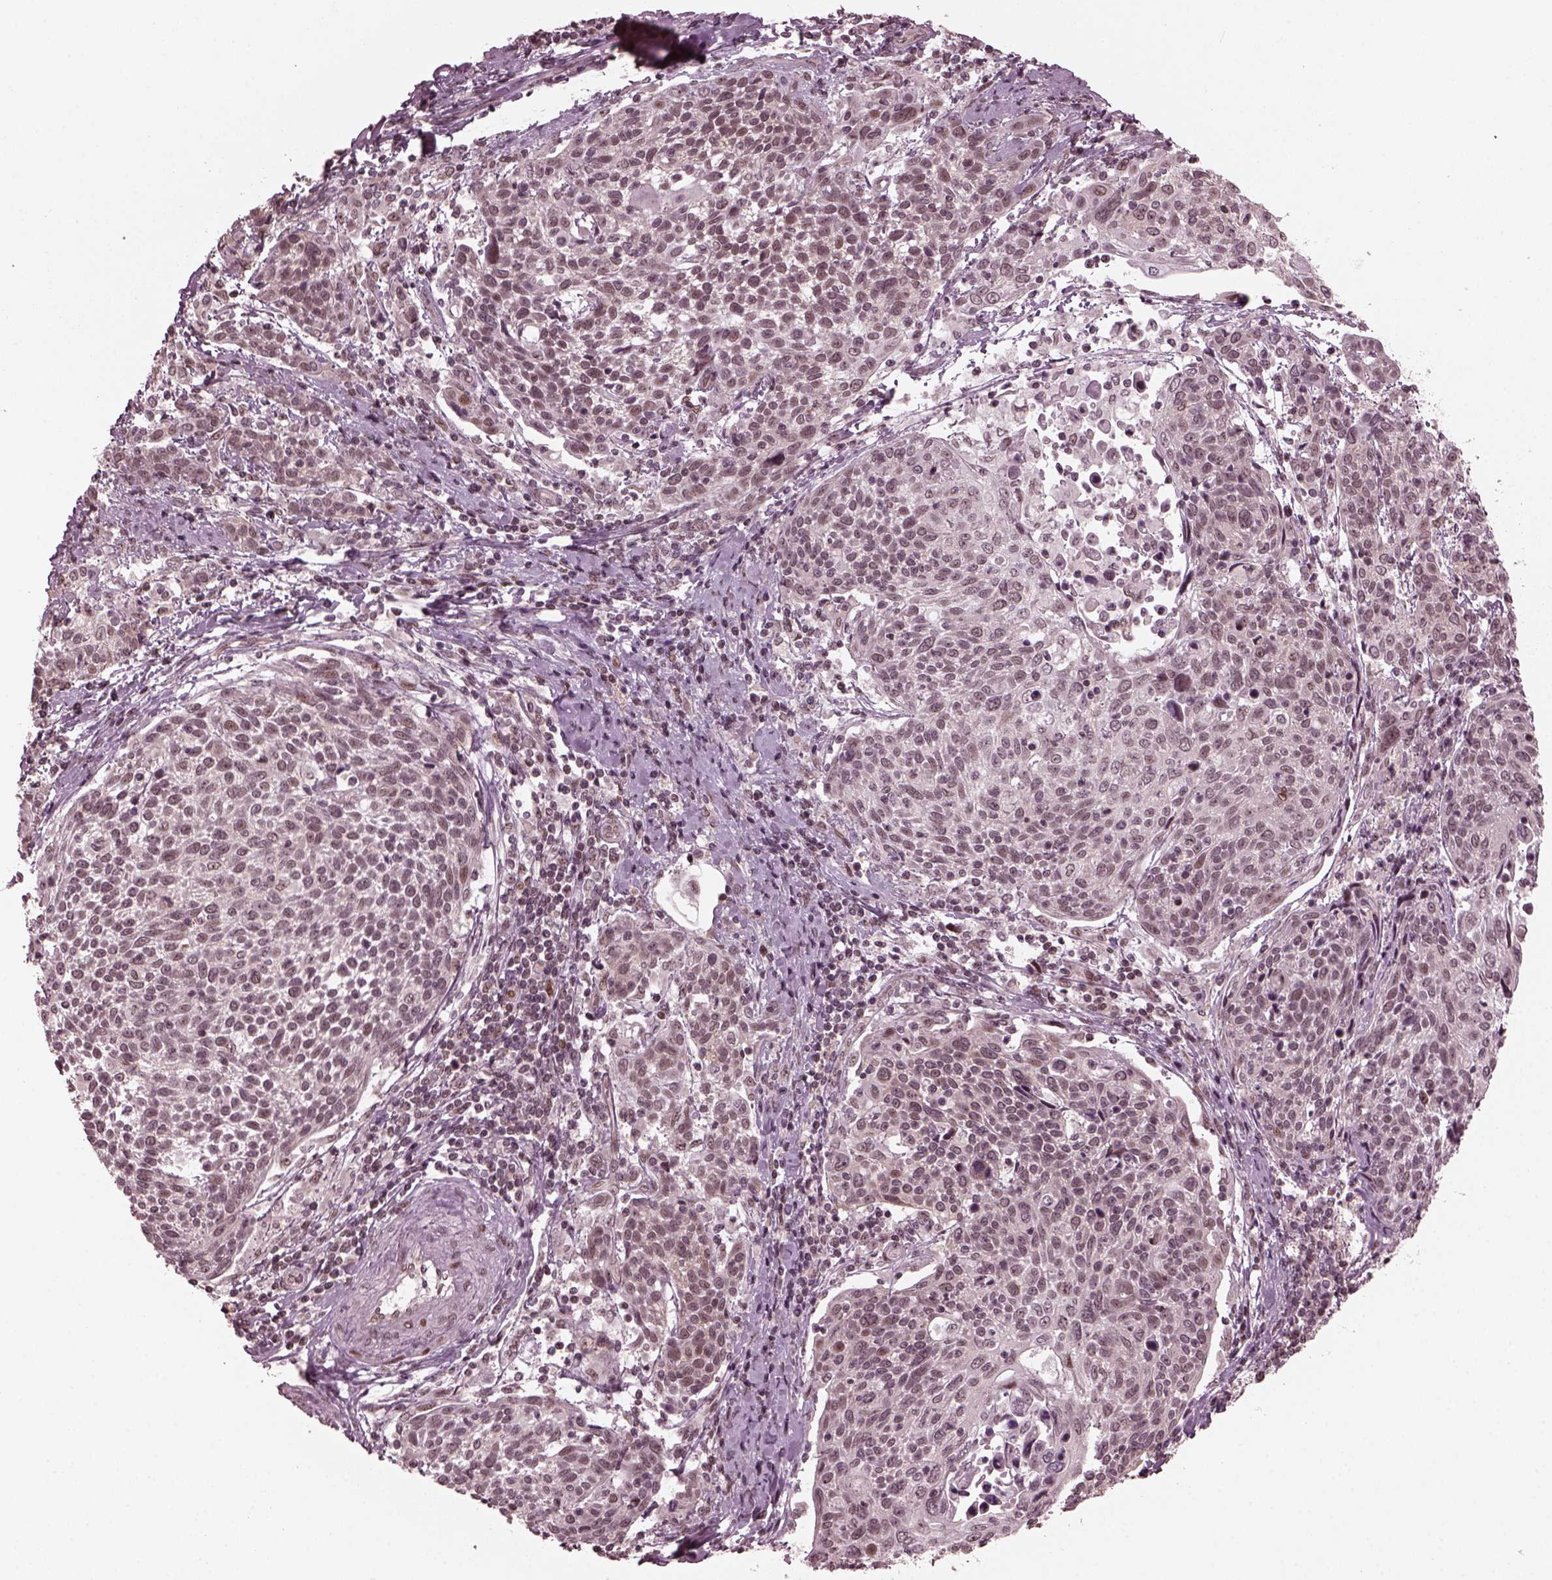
{"staining": {"intensity": "weak", "quantity": "25%-75%", "location": "nuclear"}, "tissue": "cervical cancer", "cell_type": "Tumor cells", "image_type": "cancer", "snomed": [{"axis": "morphology", "description": "Squamous cell carcinoma, NOS"}, {"axis": "topography", "description": "Cervix"}], "caption": "Cervical cancer was stained to show a protein in brown. There is low levels of weak nuclear staining in approximately 25%-75% of tumor cells.", "gene": "TRIB3", "patient": {"sex": "female", "age": 61}}